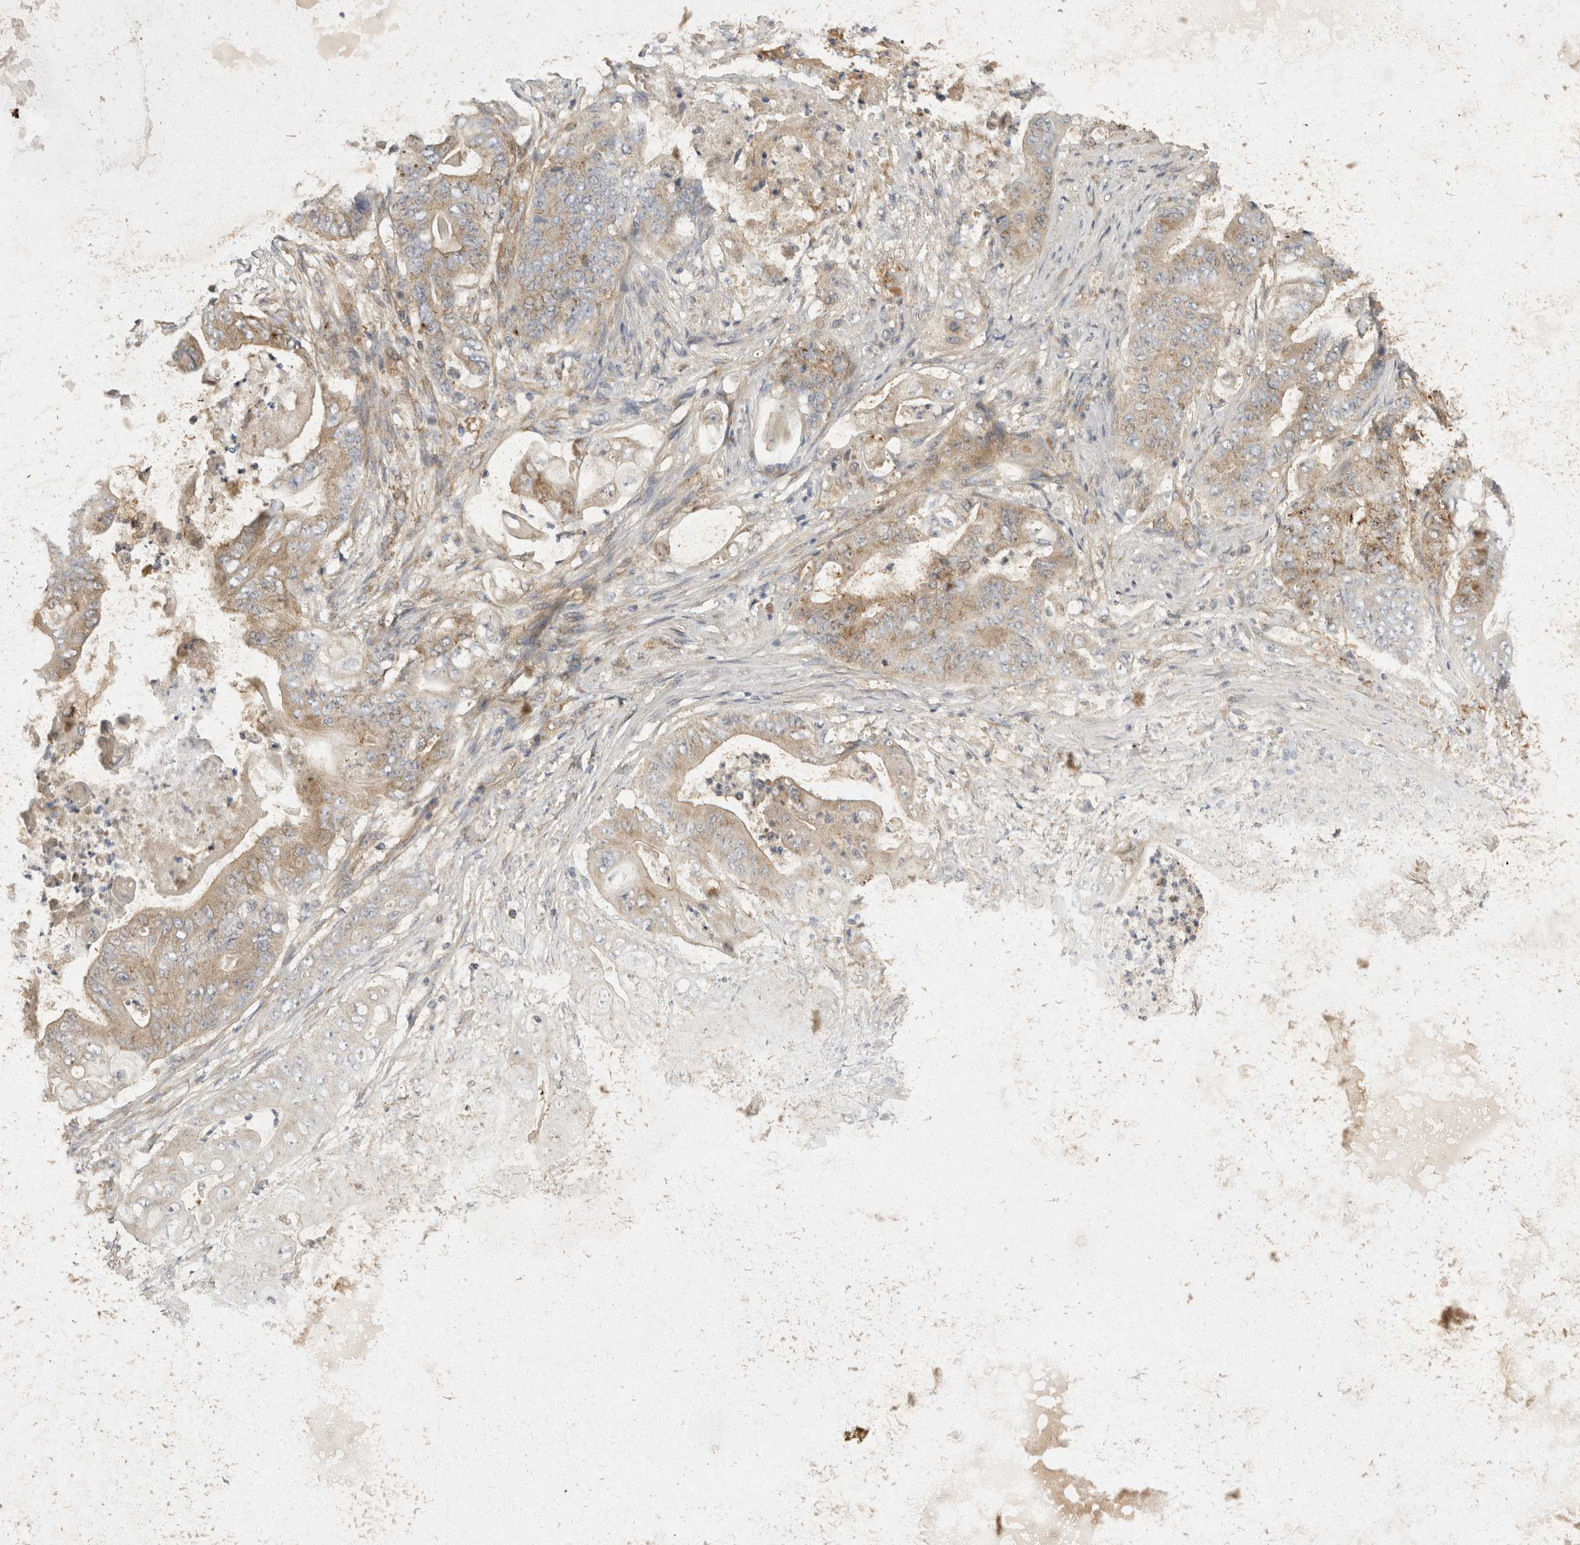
{"staining": {"intensity": "weak", "quantity": ">75%", "location": "cytoplasmic/membranous"}, "tissue": "stomach cancer", "cell_type": "Tumor cells", "image_type": "cancer", "snomed": [{"axis": "morphology", "description": "Adenocarcinoma, NOS"}, {"axis": "topography", "description": "Stomach"}], "caption": "DAB (3,3'-diaminobenzidine) immunohistochemical staining of human stomach adenocarcinoma demonstrates weak cytoplasmic/membranous protein staining in about >75% of tumor cells. (DAB = brown stain, brightfield microscopy at high magnification).", "gene": "EIF4G3", "patient": {"sex": "female", "age": 73}}